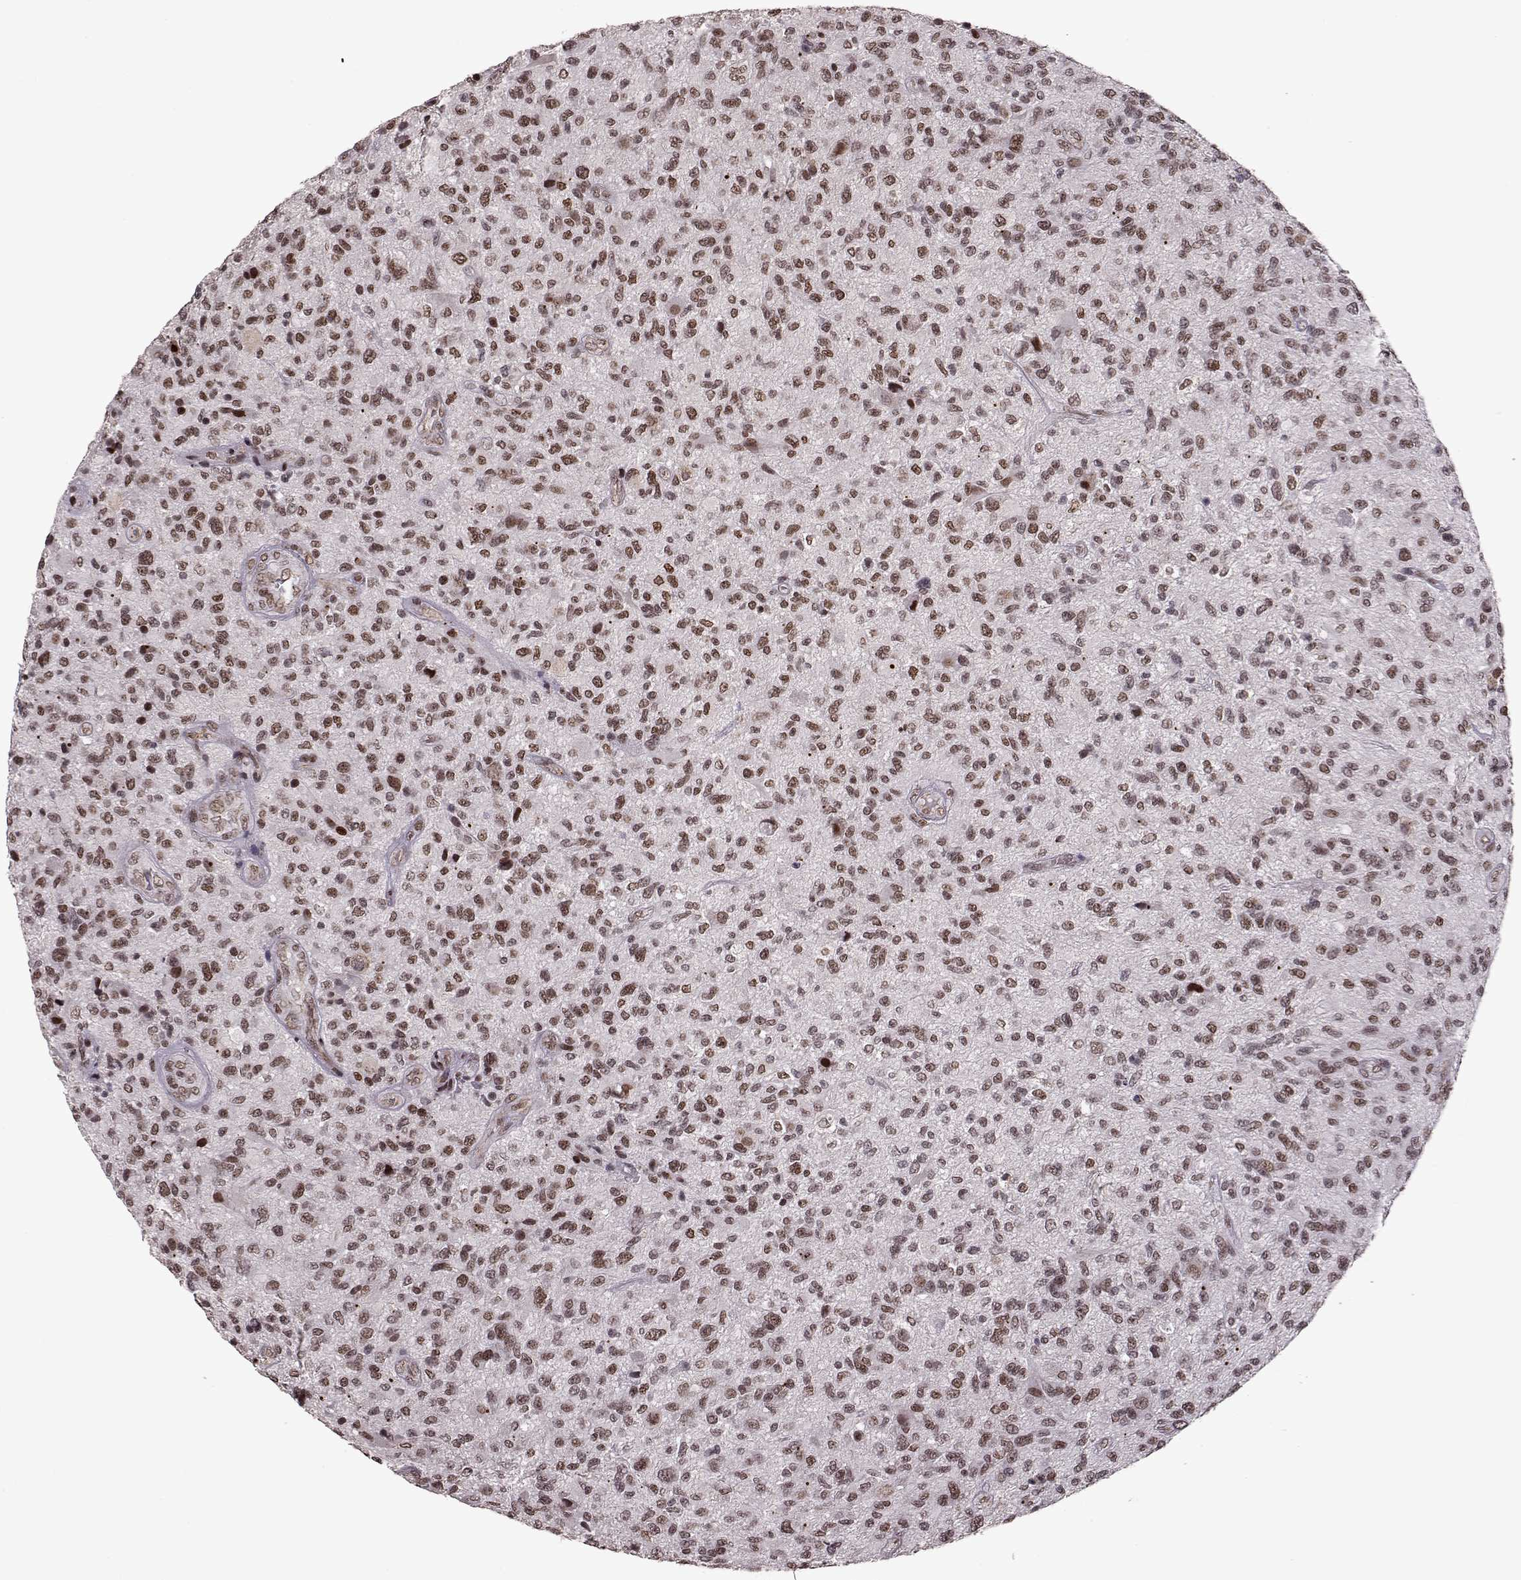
{"staining": {"intensity": "weak", "quantity": ">75%", "location": "nuclear"}, "tissue": "glioma", "cell_type": "Tumor cells", "image_type": "cancer", "snomed": [{"axis": "morphology", "description": "Glioma, malignant, High grade"}, {"axis": "topography", "description": "Brain"}], "caption": "The image reveals immunohistochemical staining of glioma. There is weak nuclear staining is appreciated in approximately >75% of tumor cells.", "gene": "RRAGD", "patient": {"sex": "male", "age": 47}}